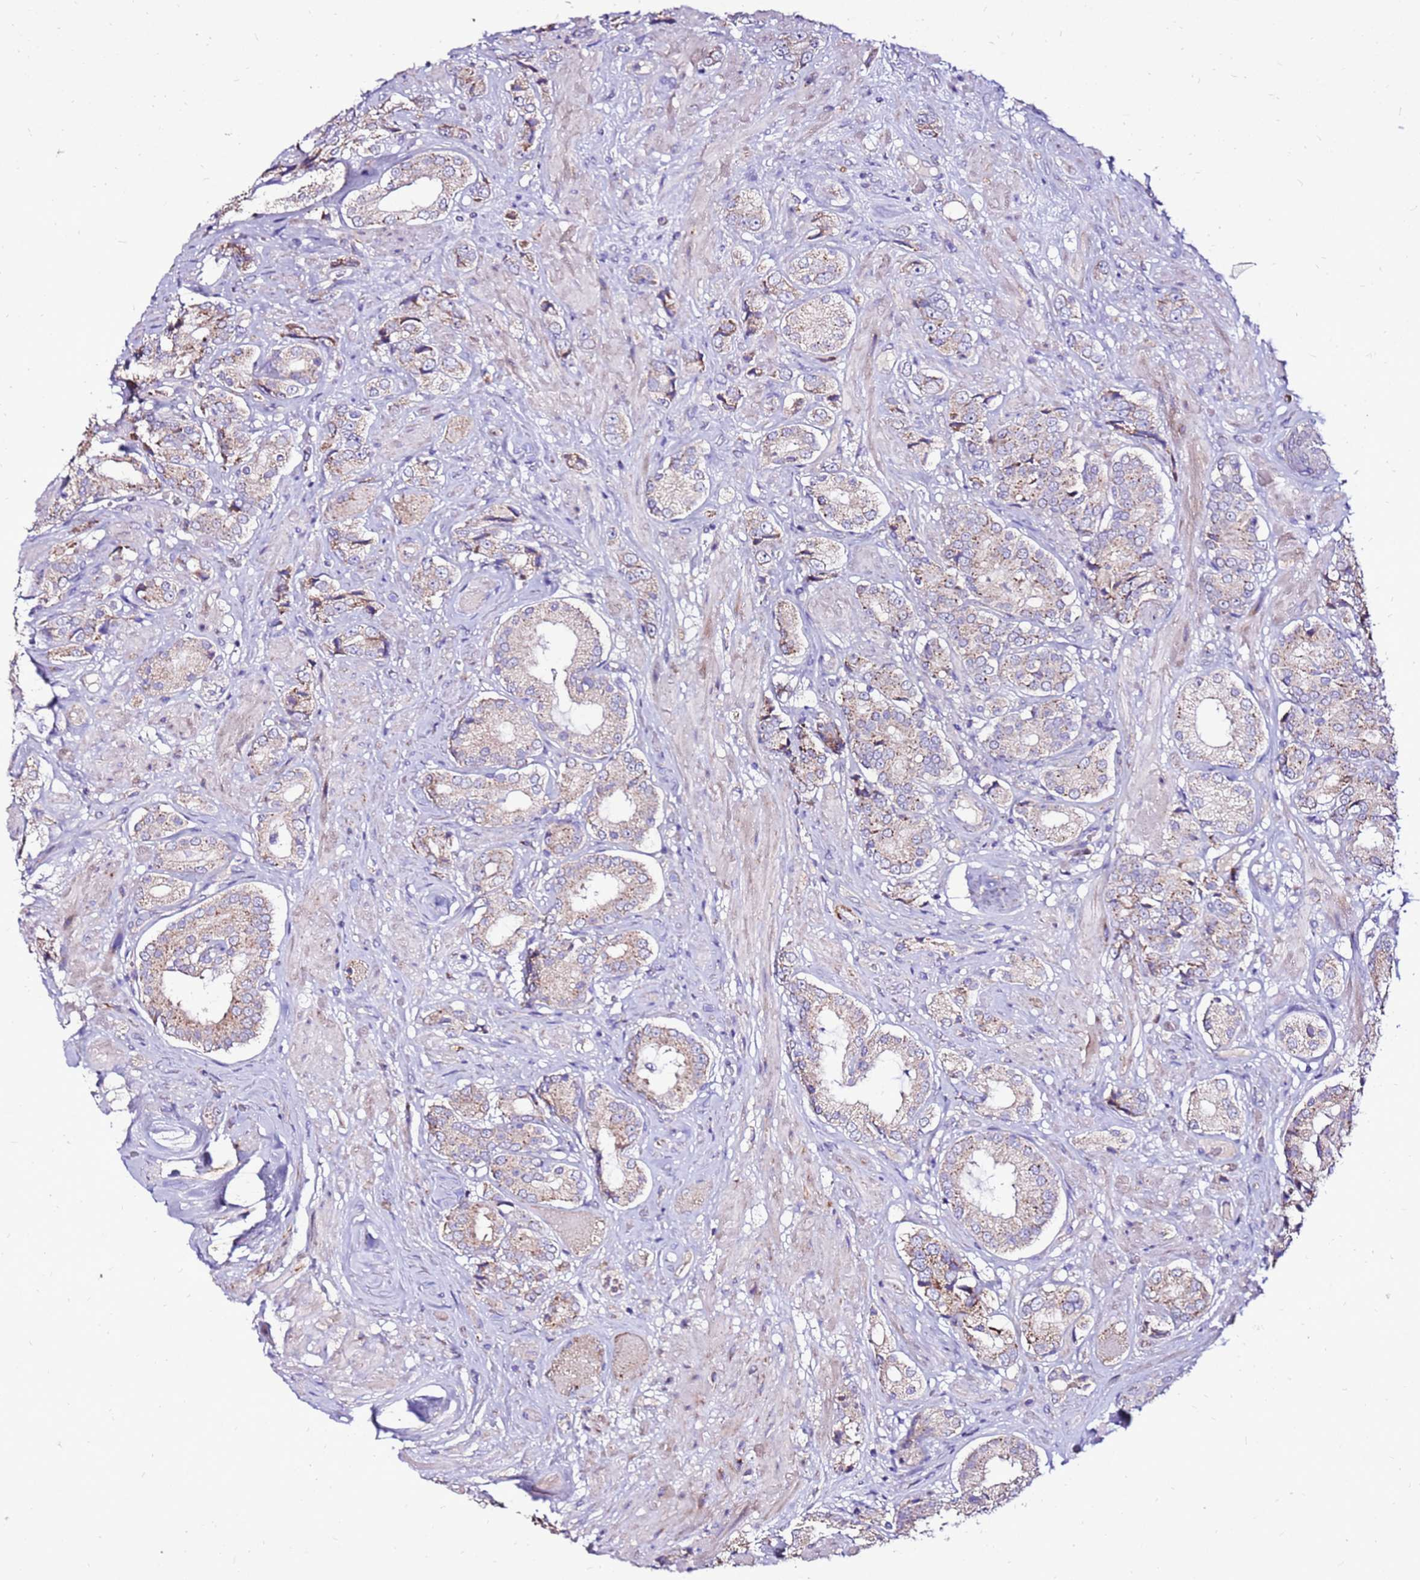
{"staining": {"intensity": "moderate", "quantity": "25%-75%", "location": "cytoplasmic/membranous"}, "tissue": "prostate cancer", "cell_type": "Tumor cells", "image_type": "cancer", "snomed": [{"axis": "morphology", "description": "Adenocarcinoma, High grade"}, {"axis": "topography", "description": "Prostate and seminal vesicle, NOS"}], "caption": "Immunohistochemical staining of prostate cancer (high-grade adenocarcinoma) demonstrates medium levels of moderate cytoplasmic/membranous protein expression in about 25%-75% of tumor cells. (Brightfield microscopy of DAB IHC at high magnification).", "gene": "TMEM106C", "patient": {"sex": "male", "age": 64}}